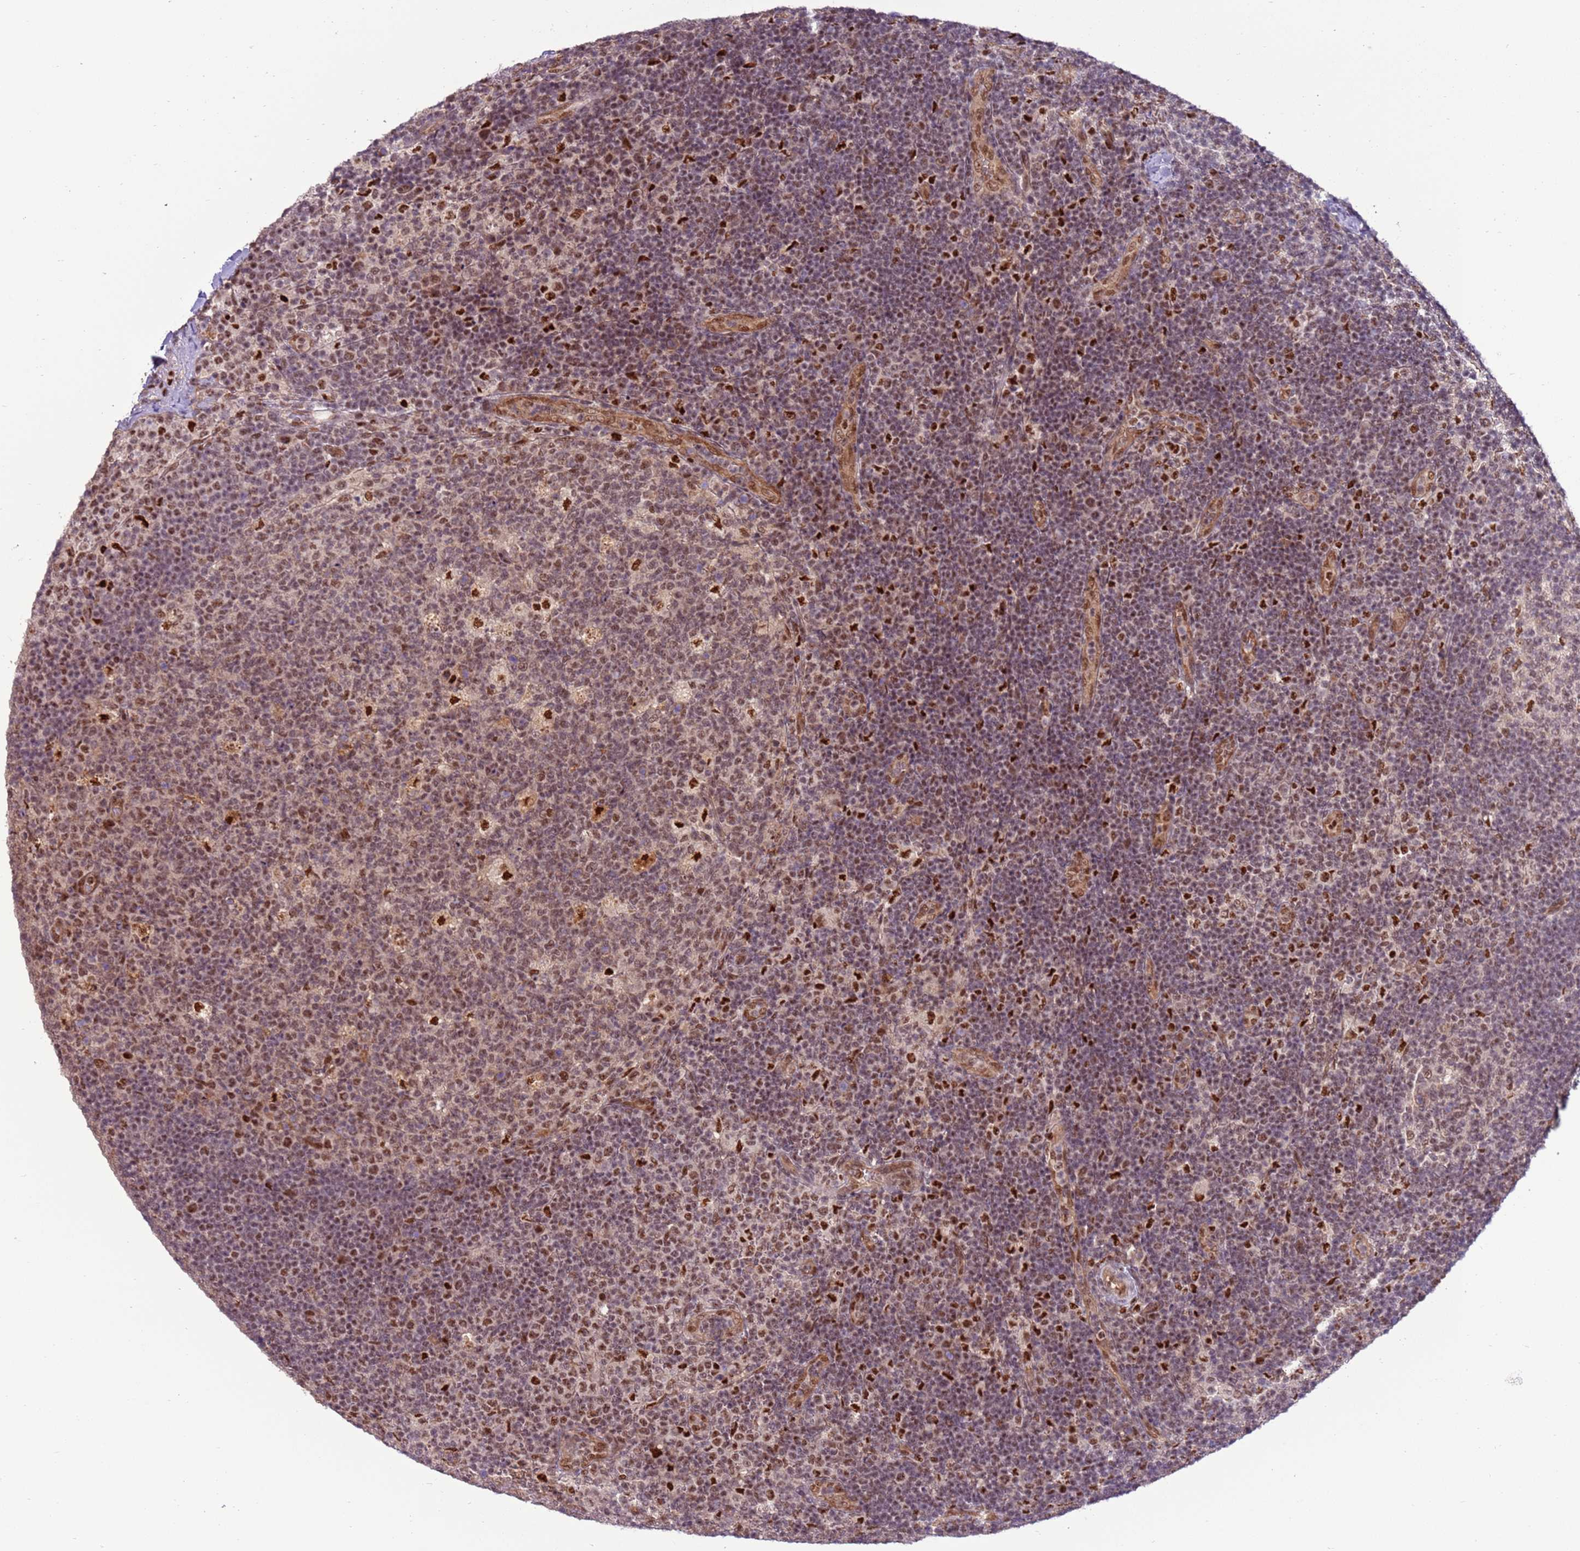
{"staining": {"intensity": "moderate", "quantity": "25%-75%", "location": "nuclear"}, "tissue": "lymph node", "cell_type": "Germinal center cells", "image_type": "normal", "snomed": [{"axis": "morphology", "description": "Normal tissue, NOS"}, {"axis": "topography", "description": "Lymph node"}], "caption": "Immunohistochemical staining of unremarkable lymph node displays moderate nuclear protein expression in about 25%-75% of germinal center cells.", "gene": "PRPF6", "patient": {"sex": "female", "age": 31}}